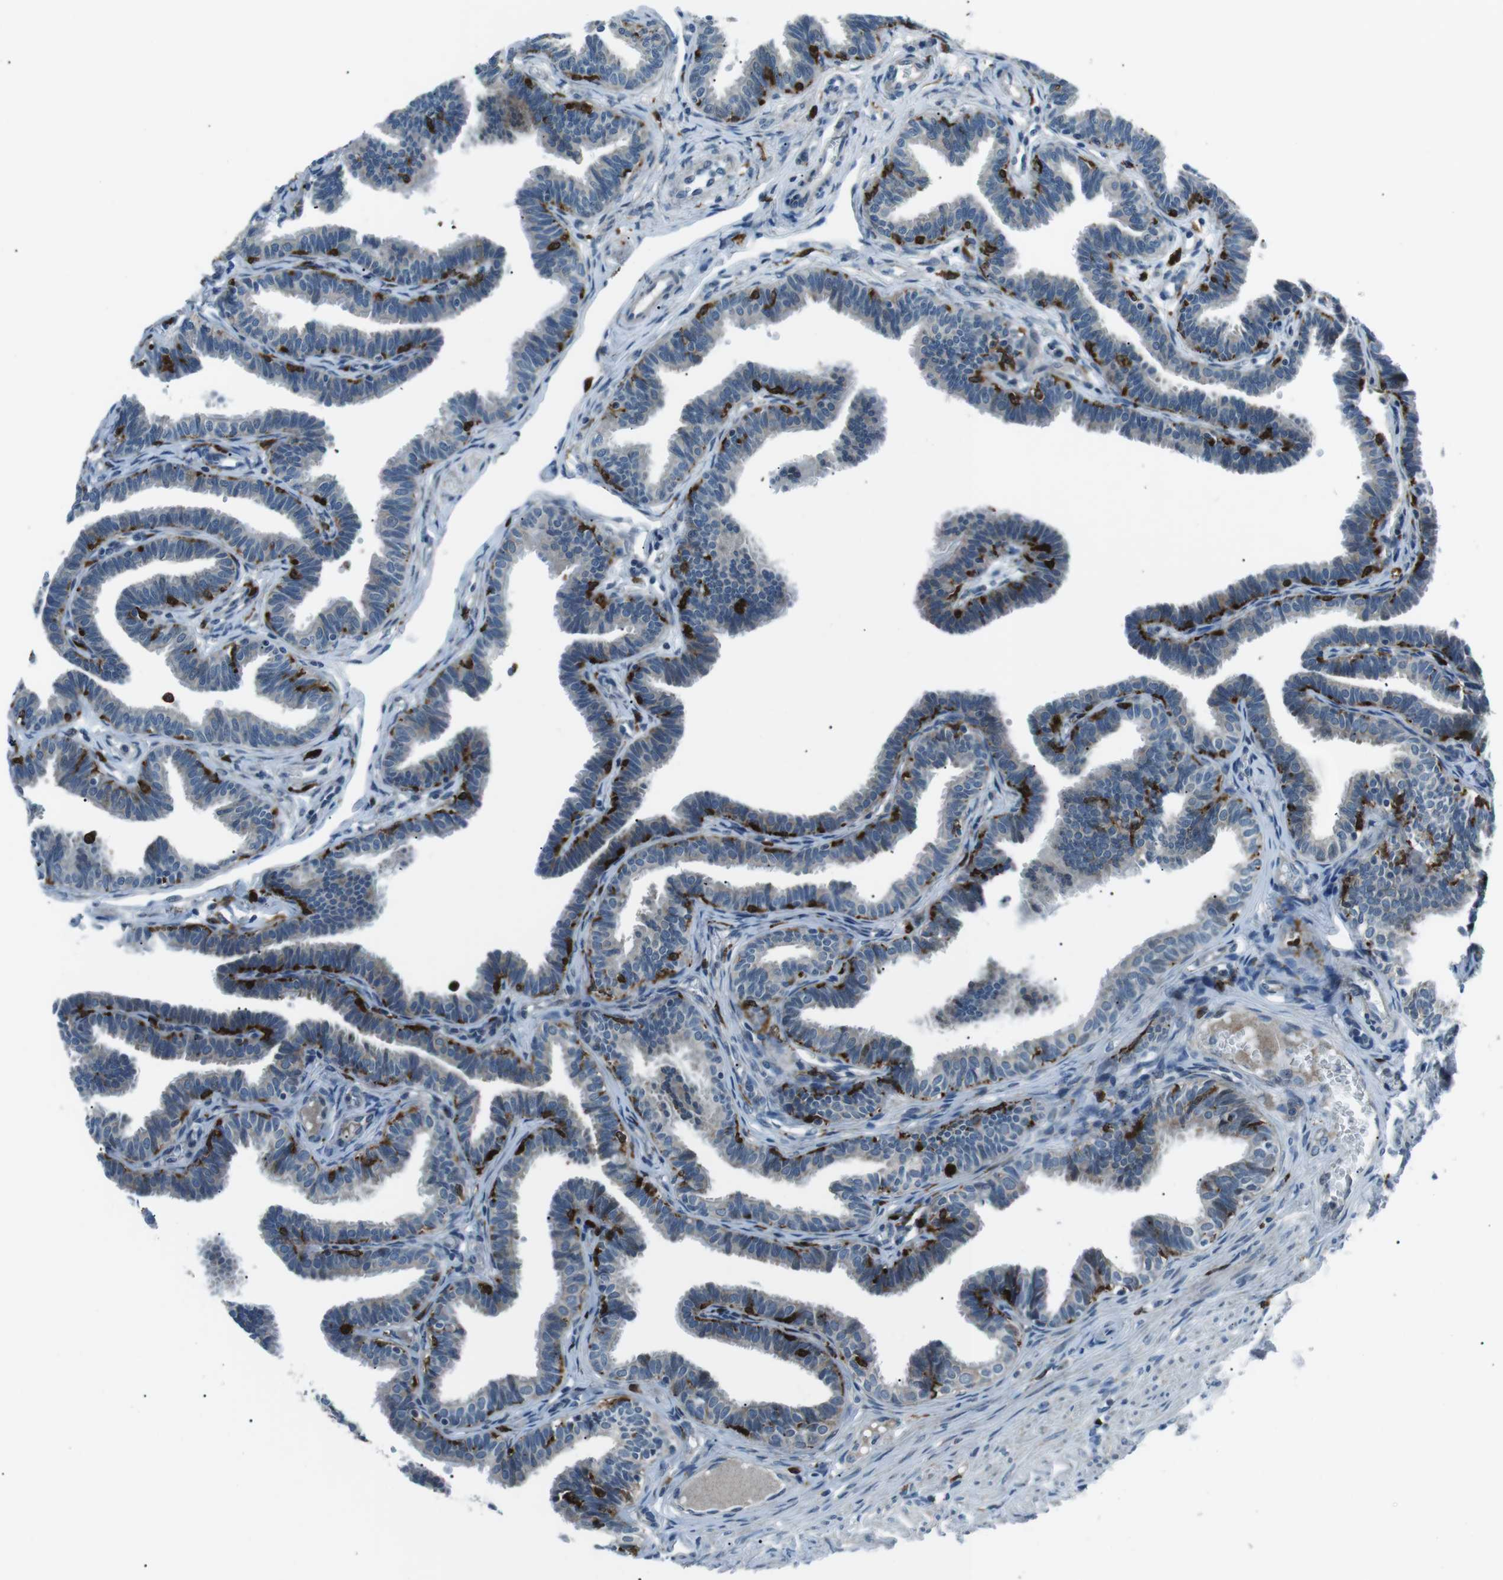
{"staining": {"intensity": "negative", "quantity": "none", "location": "none"}, "tissue": "fallopian tube", "cell_type": "Glandular cells", "image_type": "normal", "snomed": [{"axis": "morphology", "description": "Normal tissue, NOS"}, {"axis": "topography", "description": "Fallopian tube"}, {"axis": "topography", "description": "Ovary"}], "caption": "Immunohistochemical staining of benign fallopian tube demonstrates no significant expression in glandular cells.", "gene": "BLNK", "patient": {"sex": "female", "age": 23}}